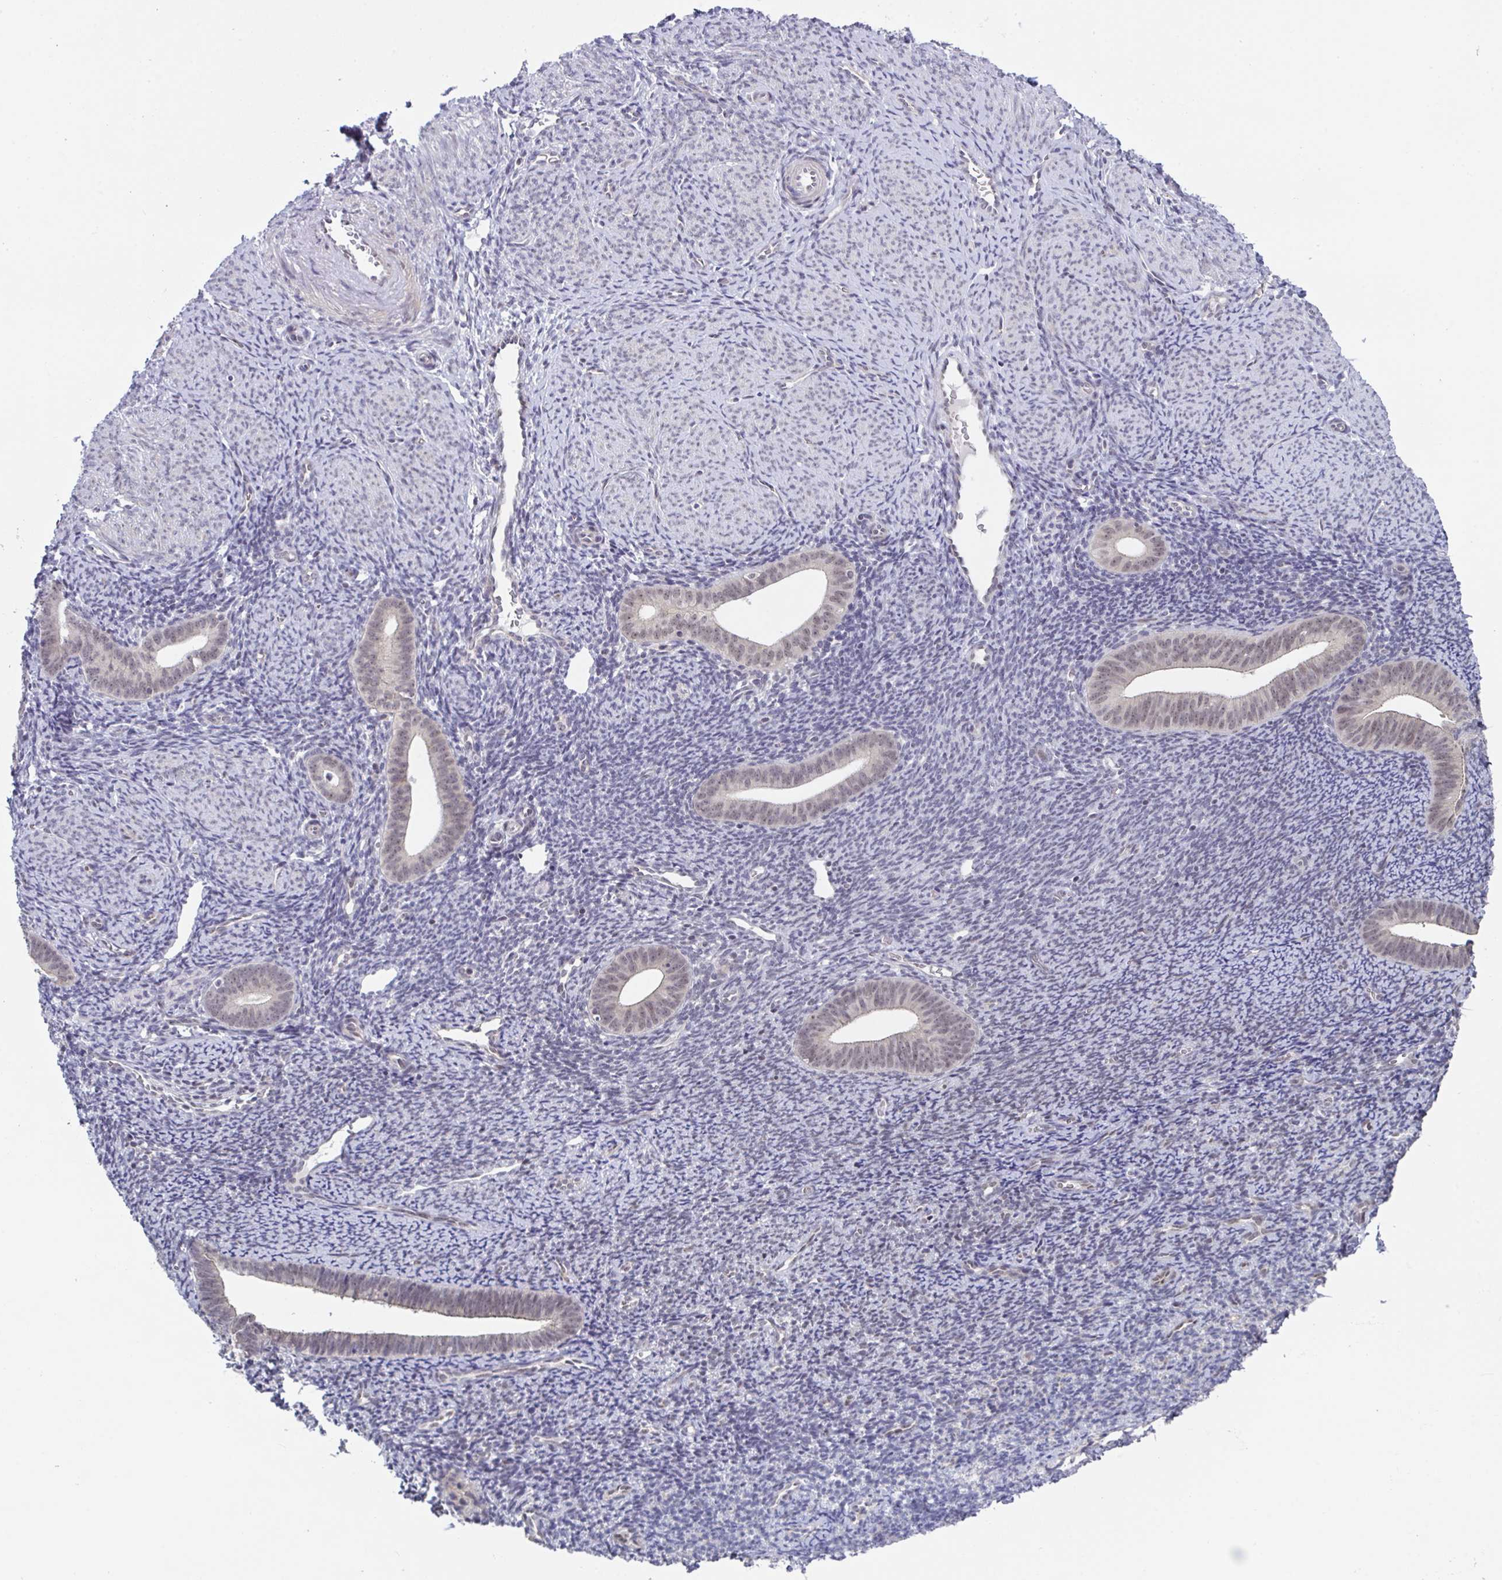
{"staining": {"intensity": "weak", "quantity": "<25%", "location": "nuclear"}, "tissue": "endometrium", "cell_type": "Cells in endometrial stroma", "image_type": "normal", "snomed": [{"axis": "morphology", "description": "Normal tissue, NOS"}, {"axis": "topography", "description": "Endometrium"}], "caption": "Immunohistochemical staining of benign human endometrium shows no significant expression in cells in endometrial stroma.", "gene": "RBM18", "patient": {"sex": "female", "age": 39}}